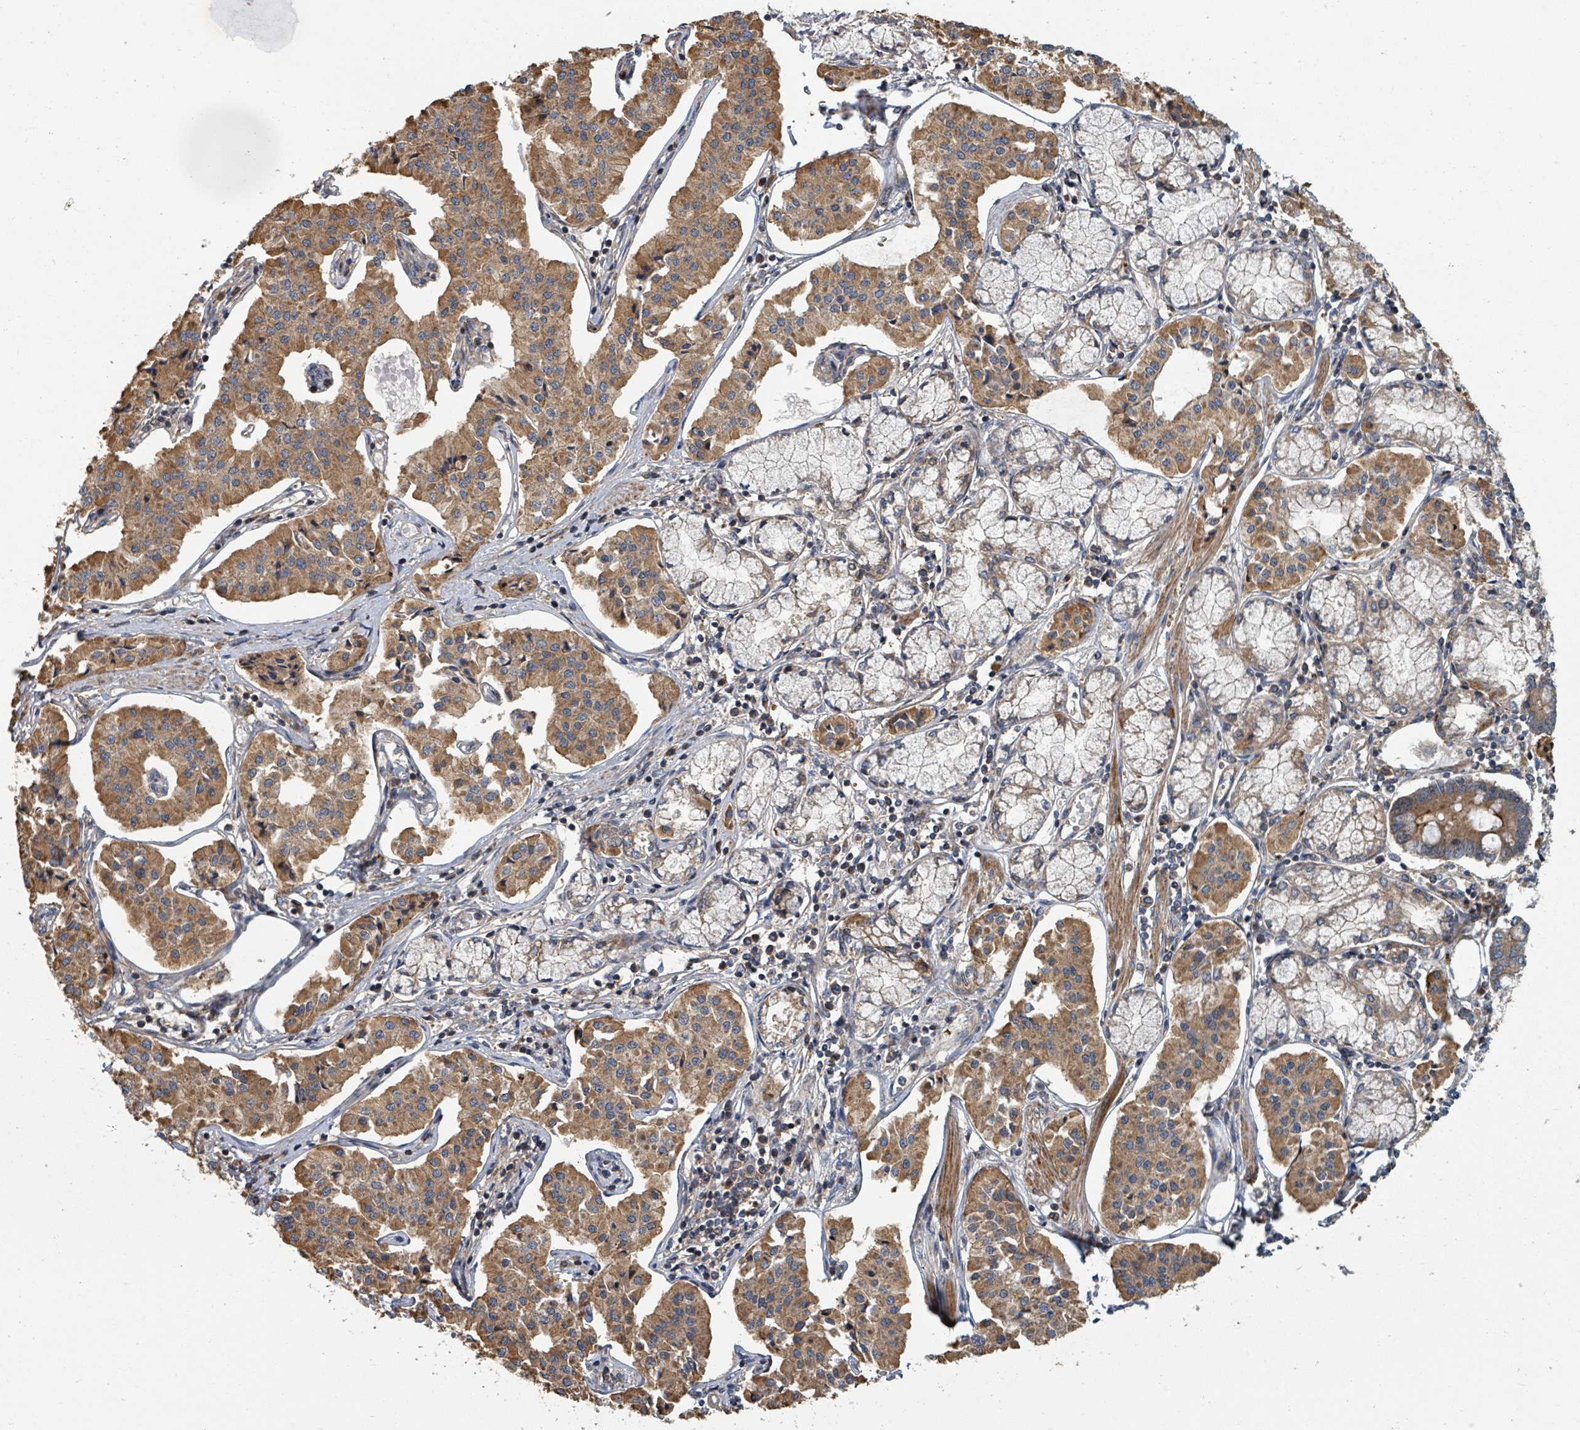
{"staining": {"intensity": "moderate", "quantity": ">75%", "location": "cytoplasmic/membranous"}, "tissue": "pancreatic cancer", "cell_type": "Tumor cells", "image_type": "cancer", "snomed": [{"axis": "morphology", "description": "Adenocarcinoma, NOS"}, {"axis": "topography", "description": "Pancreas"}], "caption": "Pancreatic adenocarcinoma was stained to show a protein in brown. There is medium levels of moderate cytoplasmic/membranous positivity in approximately >75% of tumor cells.", "gene": "DPM1", "patient": {"sex": "female", "age": 50}}